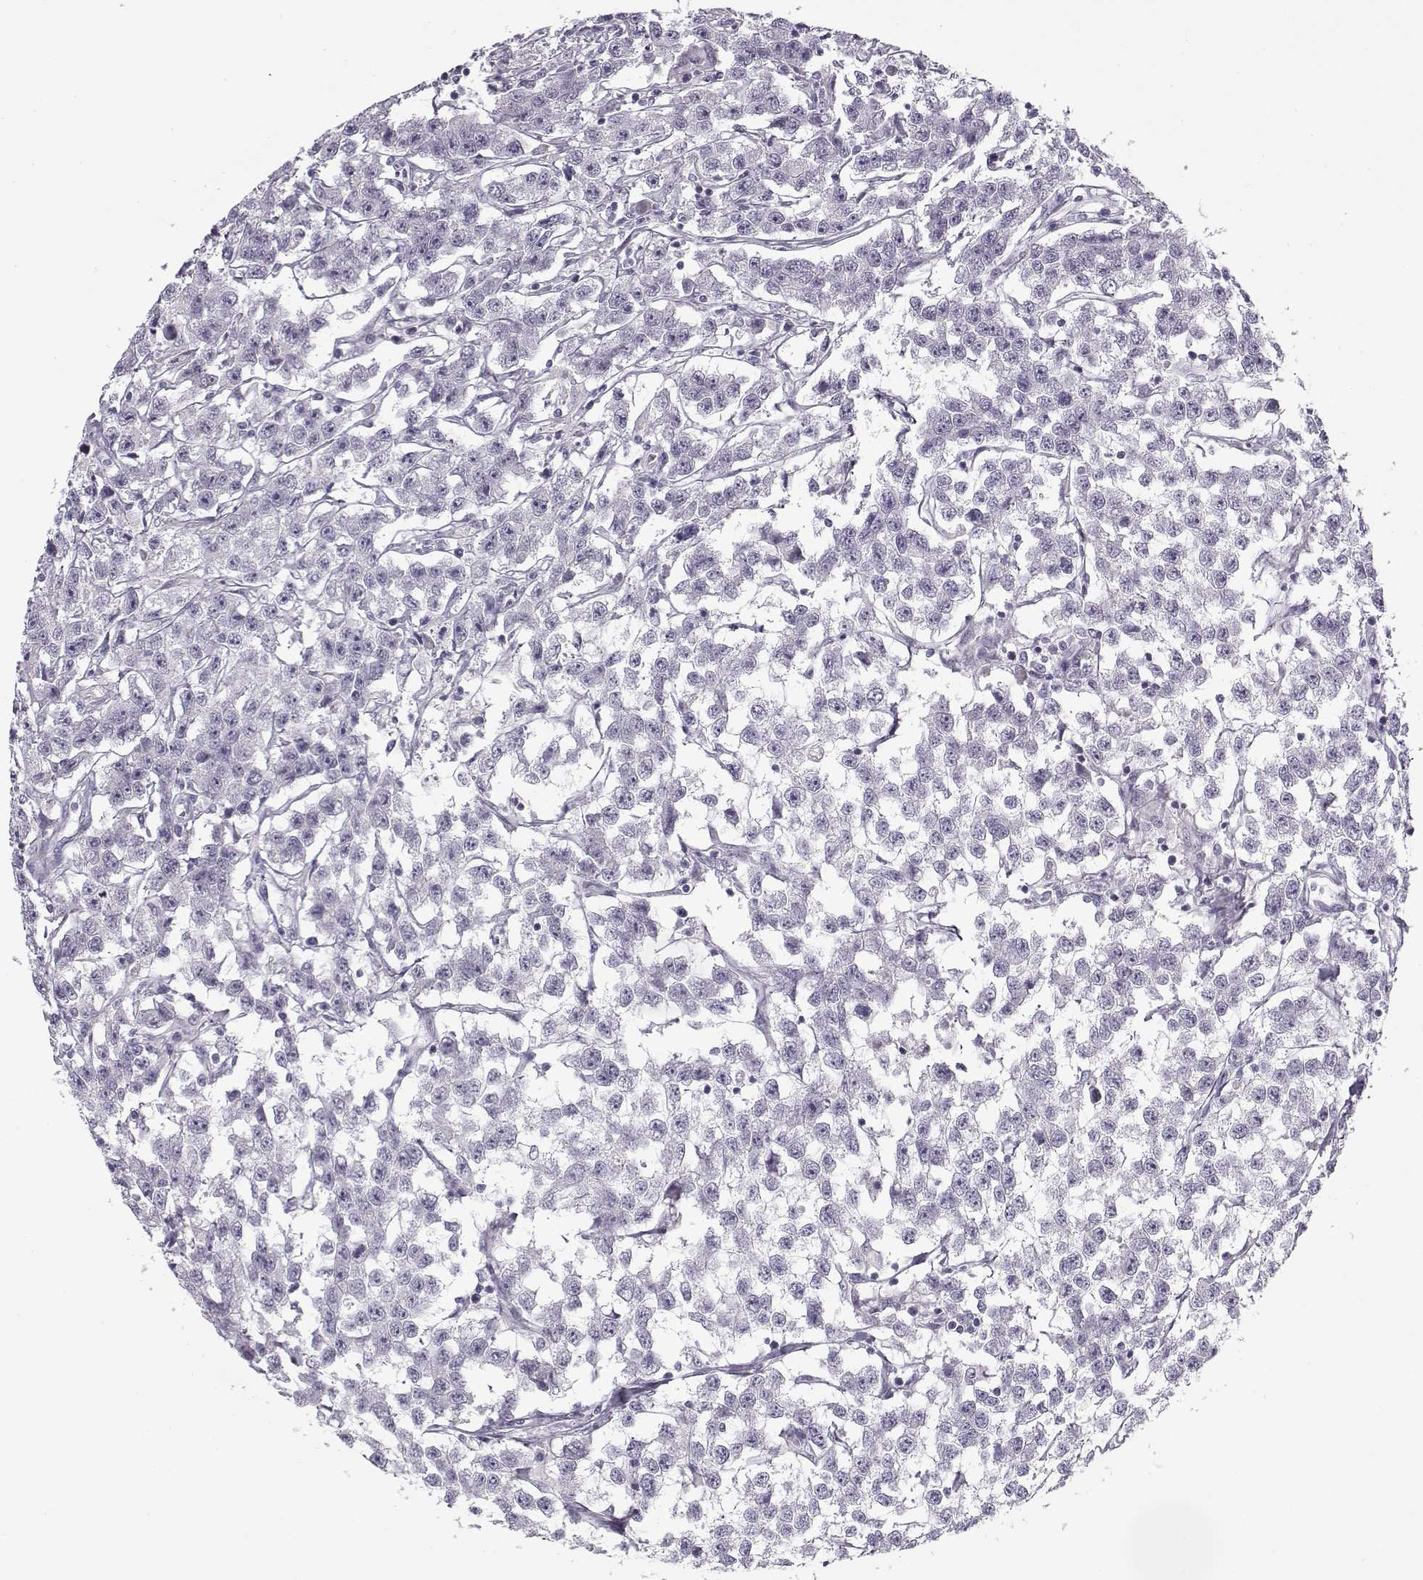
{"staining": {"intensity": "negative", "quantity": "none", "location": "none"}, "tissue": "testis cancer", "cell_type": "Tumor cells", "image_type": "cancer", "snomed": [{"axis": "morphology", "description": "Seminoma, NOS"}, {"axis": "topography", "description": "Testis"}], "caption": "DAB immunohistochemical staining of testis seminoma demonstrates no significant staining in tumor cells.", "gene": "PNMT", "patient": {"sex": "male", "age": 59}}